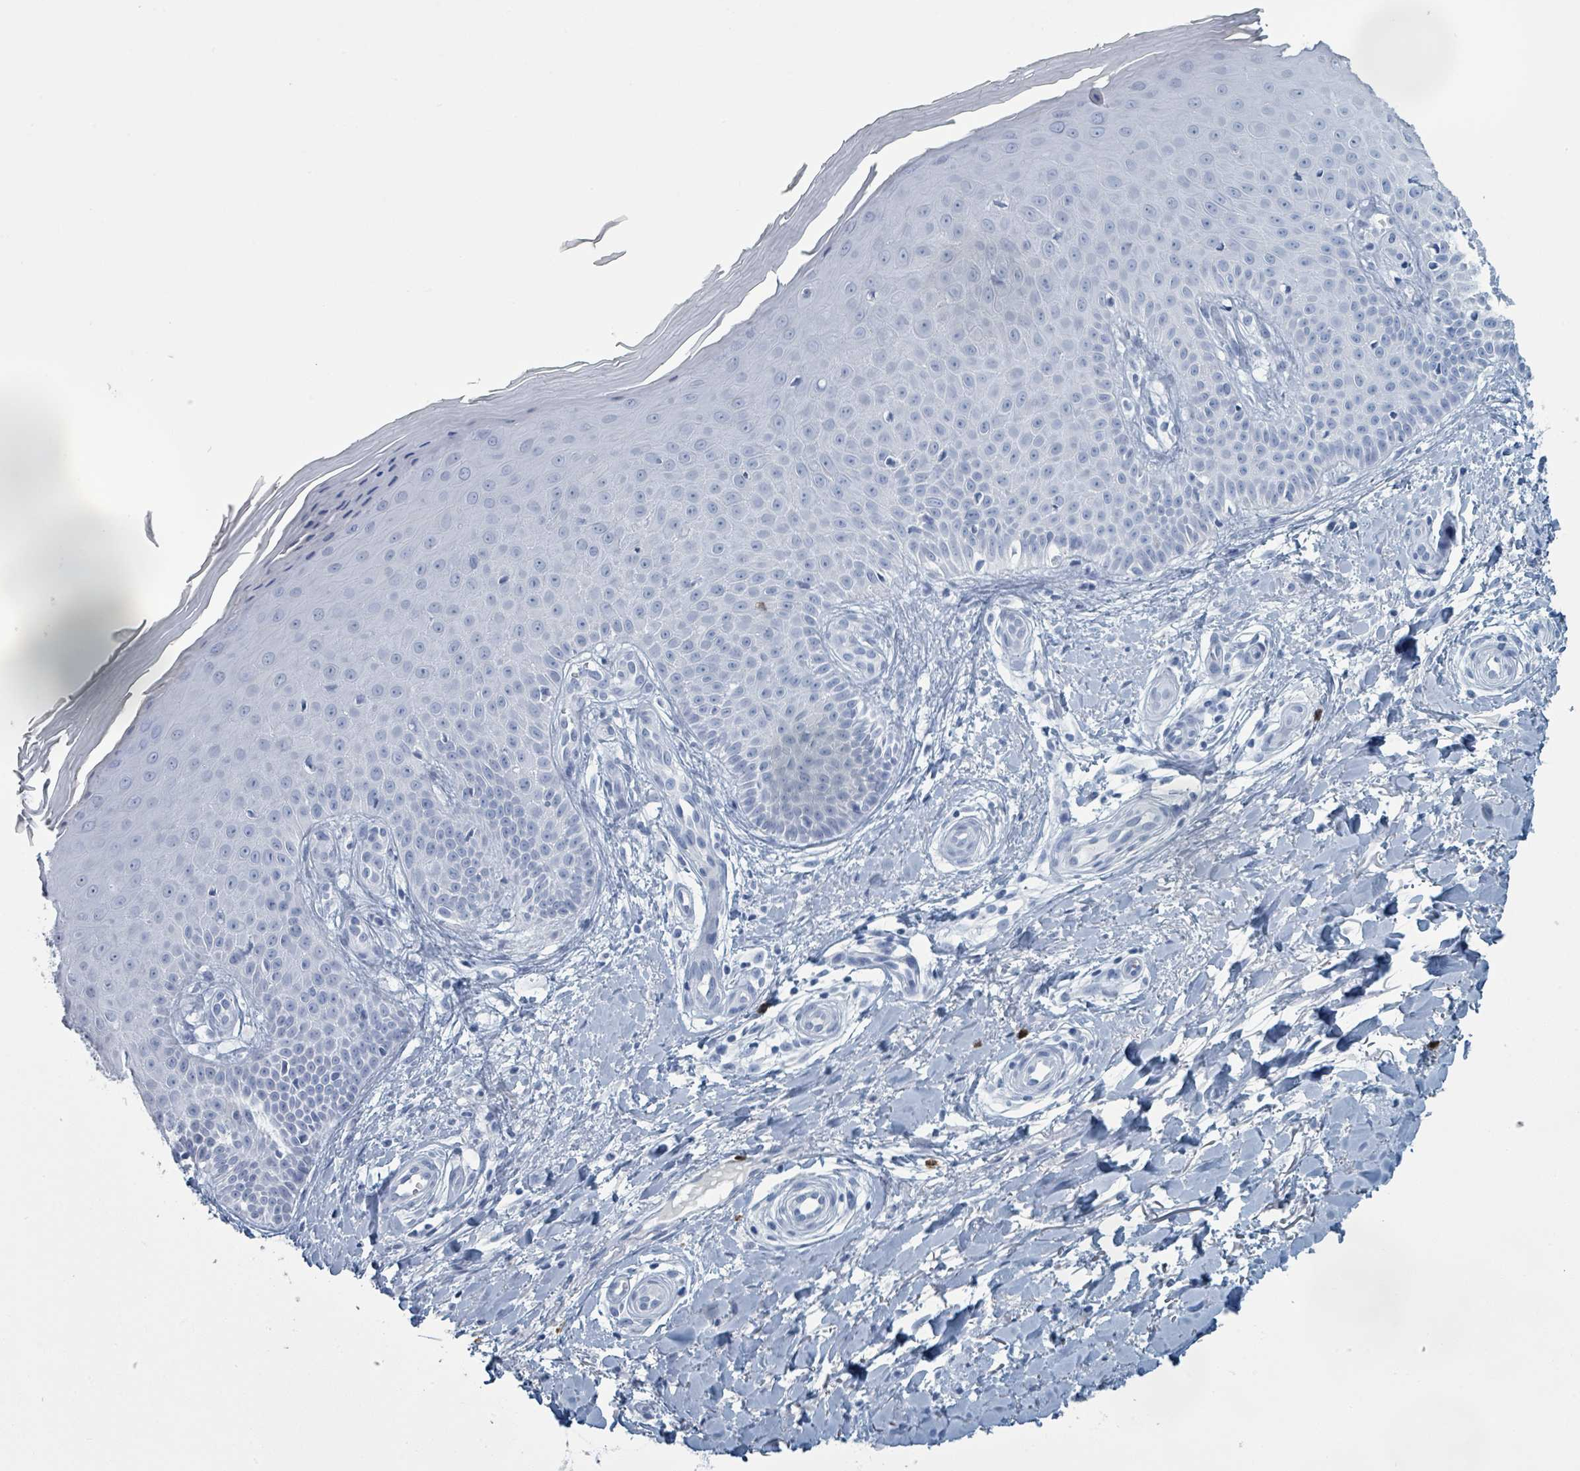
{"staining": {"intensity": "negative", "quantity": "none", "location": "none"}, "tissue": "skin", "cell_type": "Fibroblasts", "image_type": "normal", "snomed": [{"axis": "morphology", "description": "Normal tissue, NOS"}, {"axis": "topography", "description": "Skin"}], "caption": "Immunohistochemistry micrograph of benign skin: skin stained with DAB shows no significant protein expression in fibroblasts.", "gene": "DEFA4", "patient": {"sex": "male", "age": 81}}